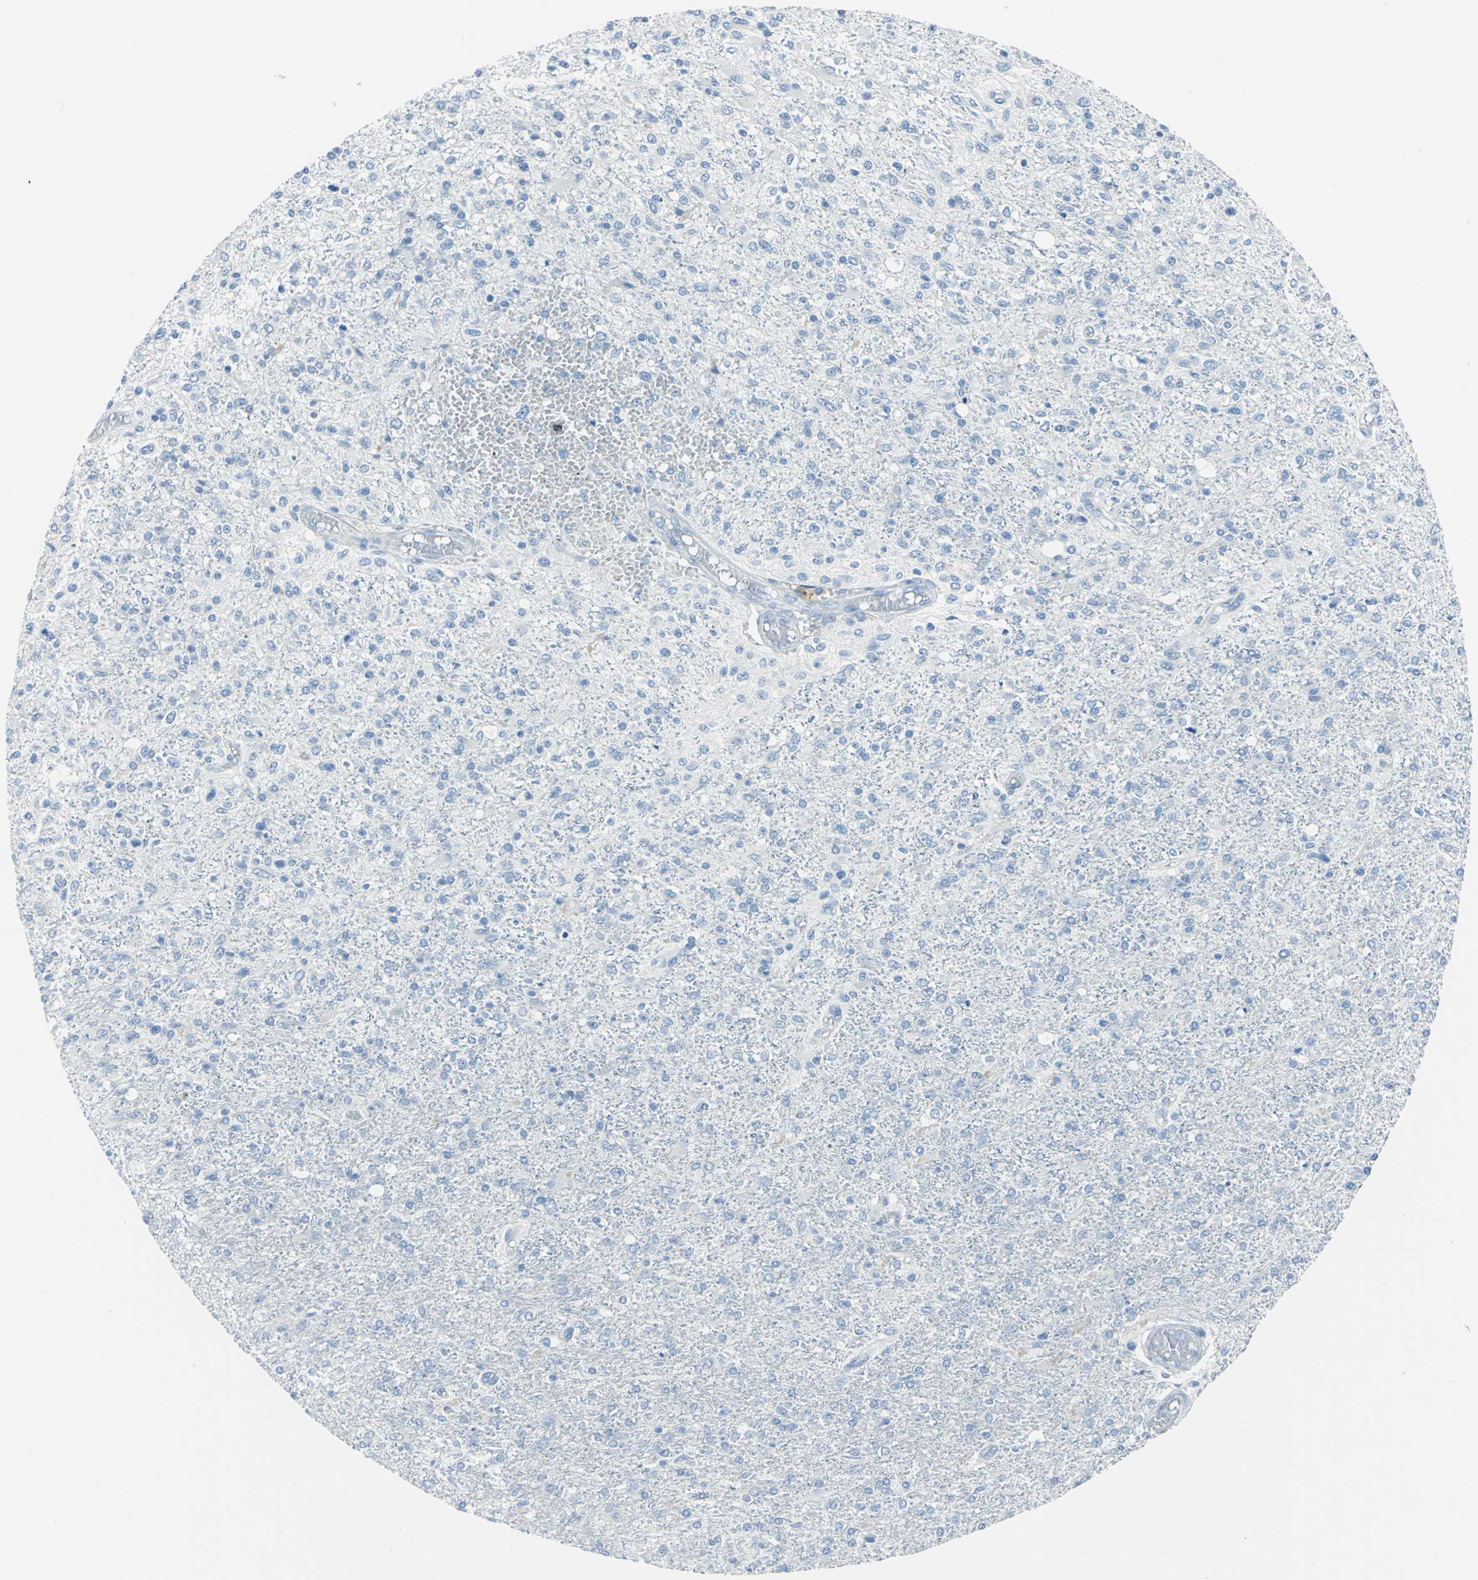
{"staining": {"intensity": "negative", "quantity": "none", "location": "none"}, "tissue": "glioma", "cell_type": "Tumor cells", "image_type": "cancer", "snomed": [{"axis": "morphology", "description": "Glioma, malignant, High grade"}, {"axis": "topography", "description": "Cerebral cortex"}], "caption": "The micrograph demonstrates no significant staining in tumor cells of malignant glioma (high-grade).", "gene": "PKLR", "patient": {"sex": "male", "age": 76}}